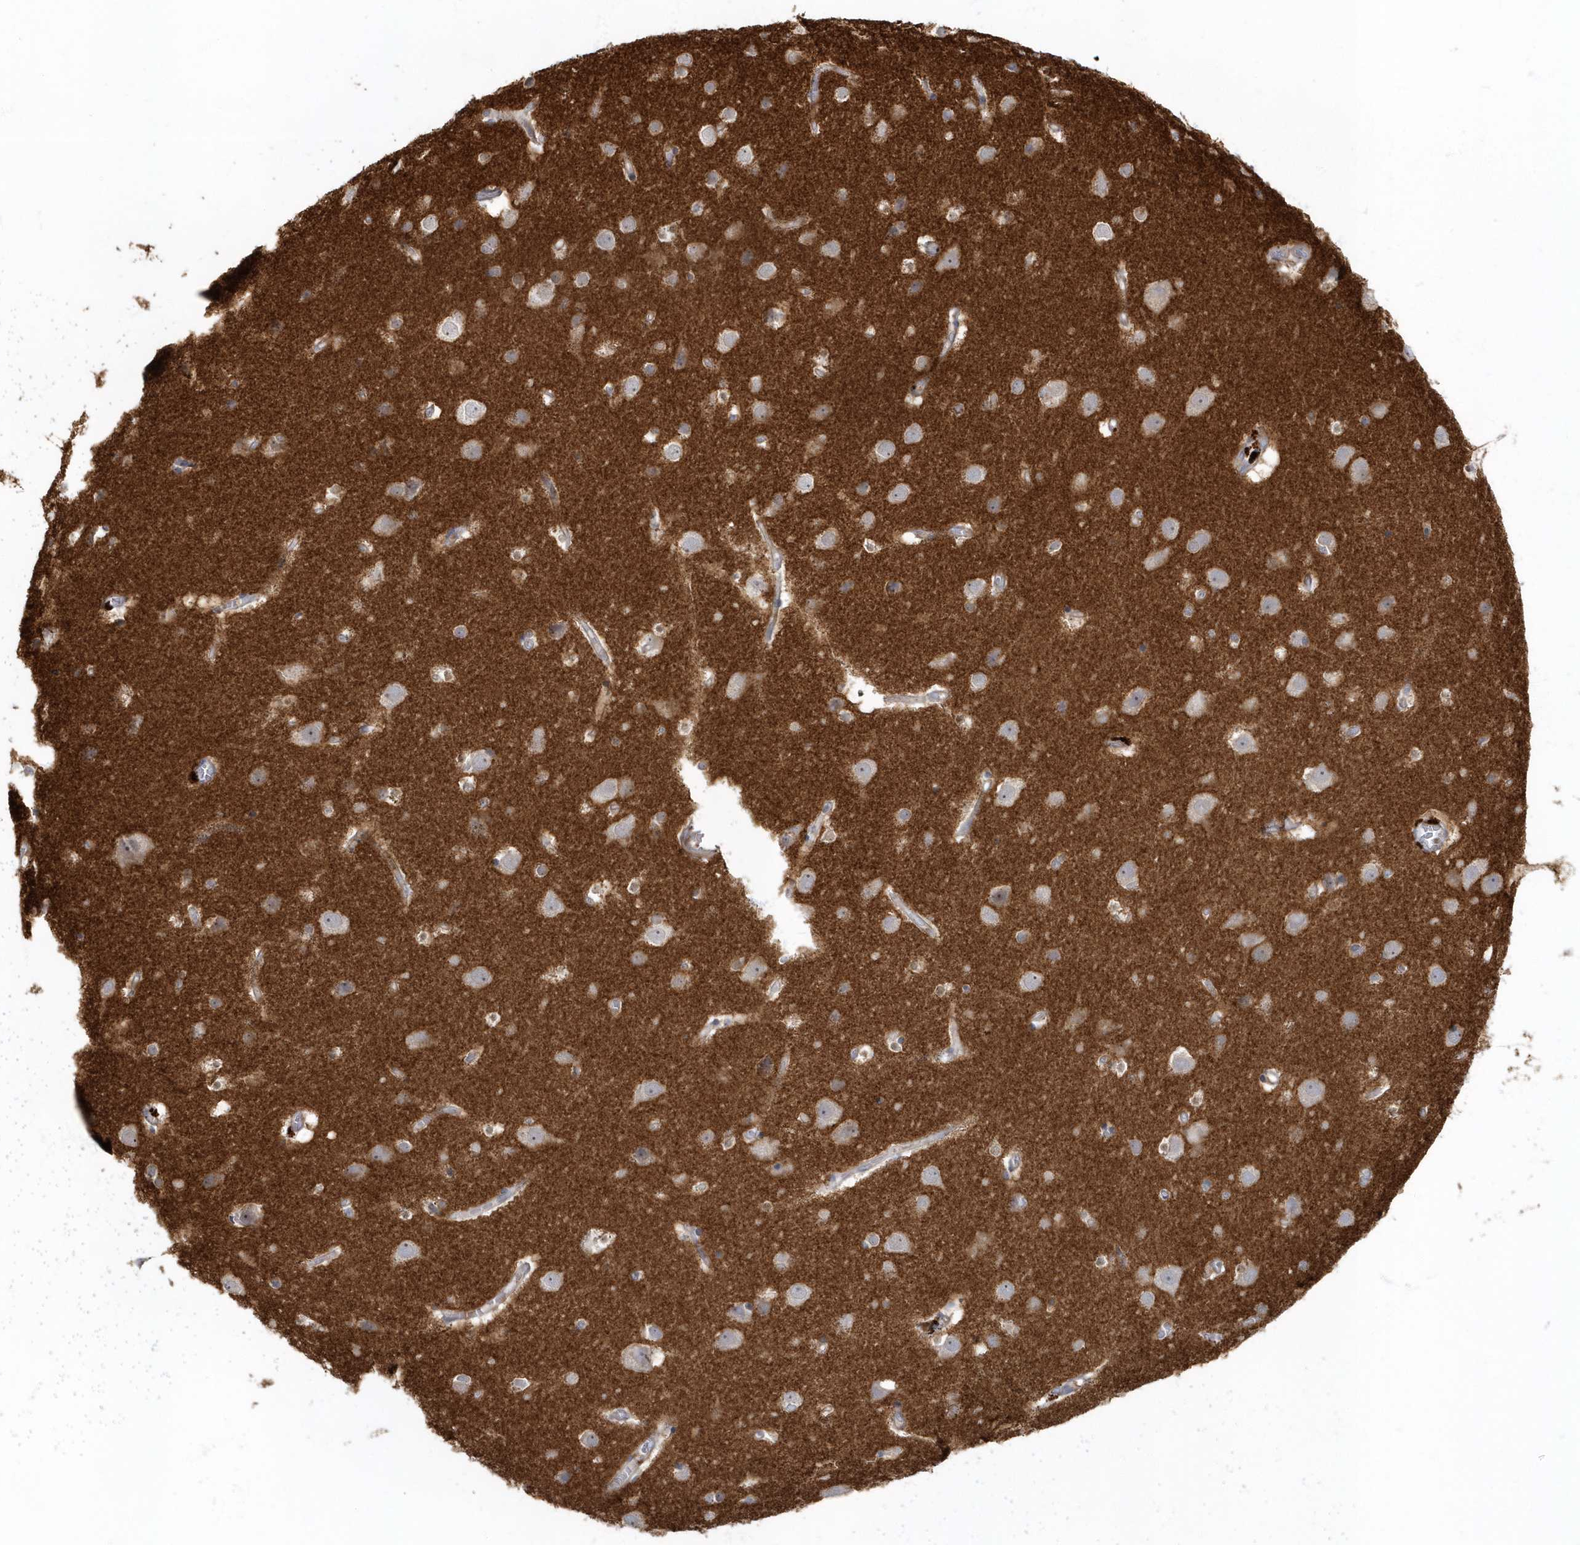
{"staining": {"intensity": "negative", "quantity": "none", "location": "none"}, "tissue": "cerebral cortex", "cell_type": "Endothelial cells", "image_type": "normal", "snomed": [{"axis": "morphology", "description": "Normal tissue, NOS"}, {"axis": "topography", "description": "Cerebral cortex"}], "caption": "Immunohistochemistry photomicrograph of unremarkable cerebral cortex: cerebral cortex stained with DAB (3,3'-diaminobenzidine) shows no significant protein expression in endothelial cells.", "gene": "ARHGEF38", "patient": {"sex": "male", "age": 54}}